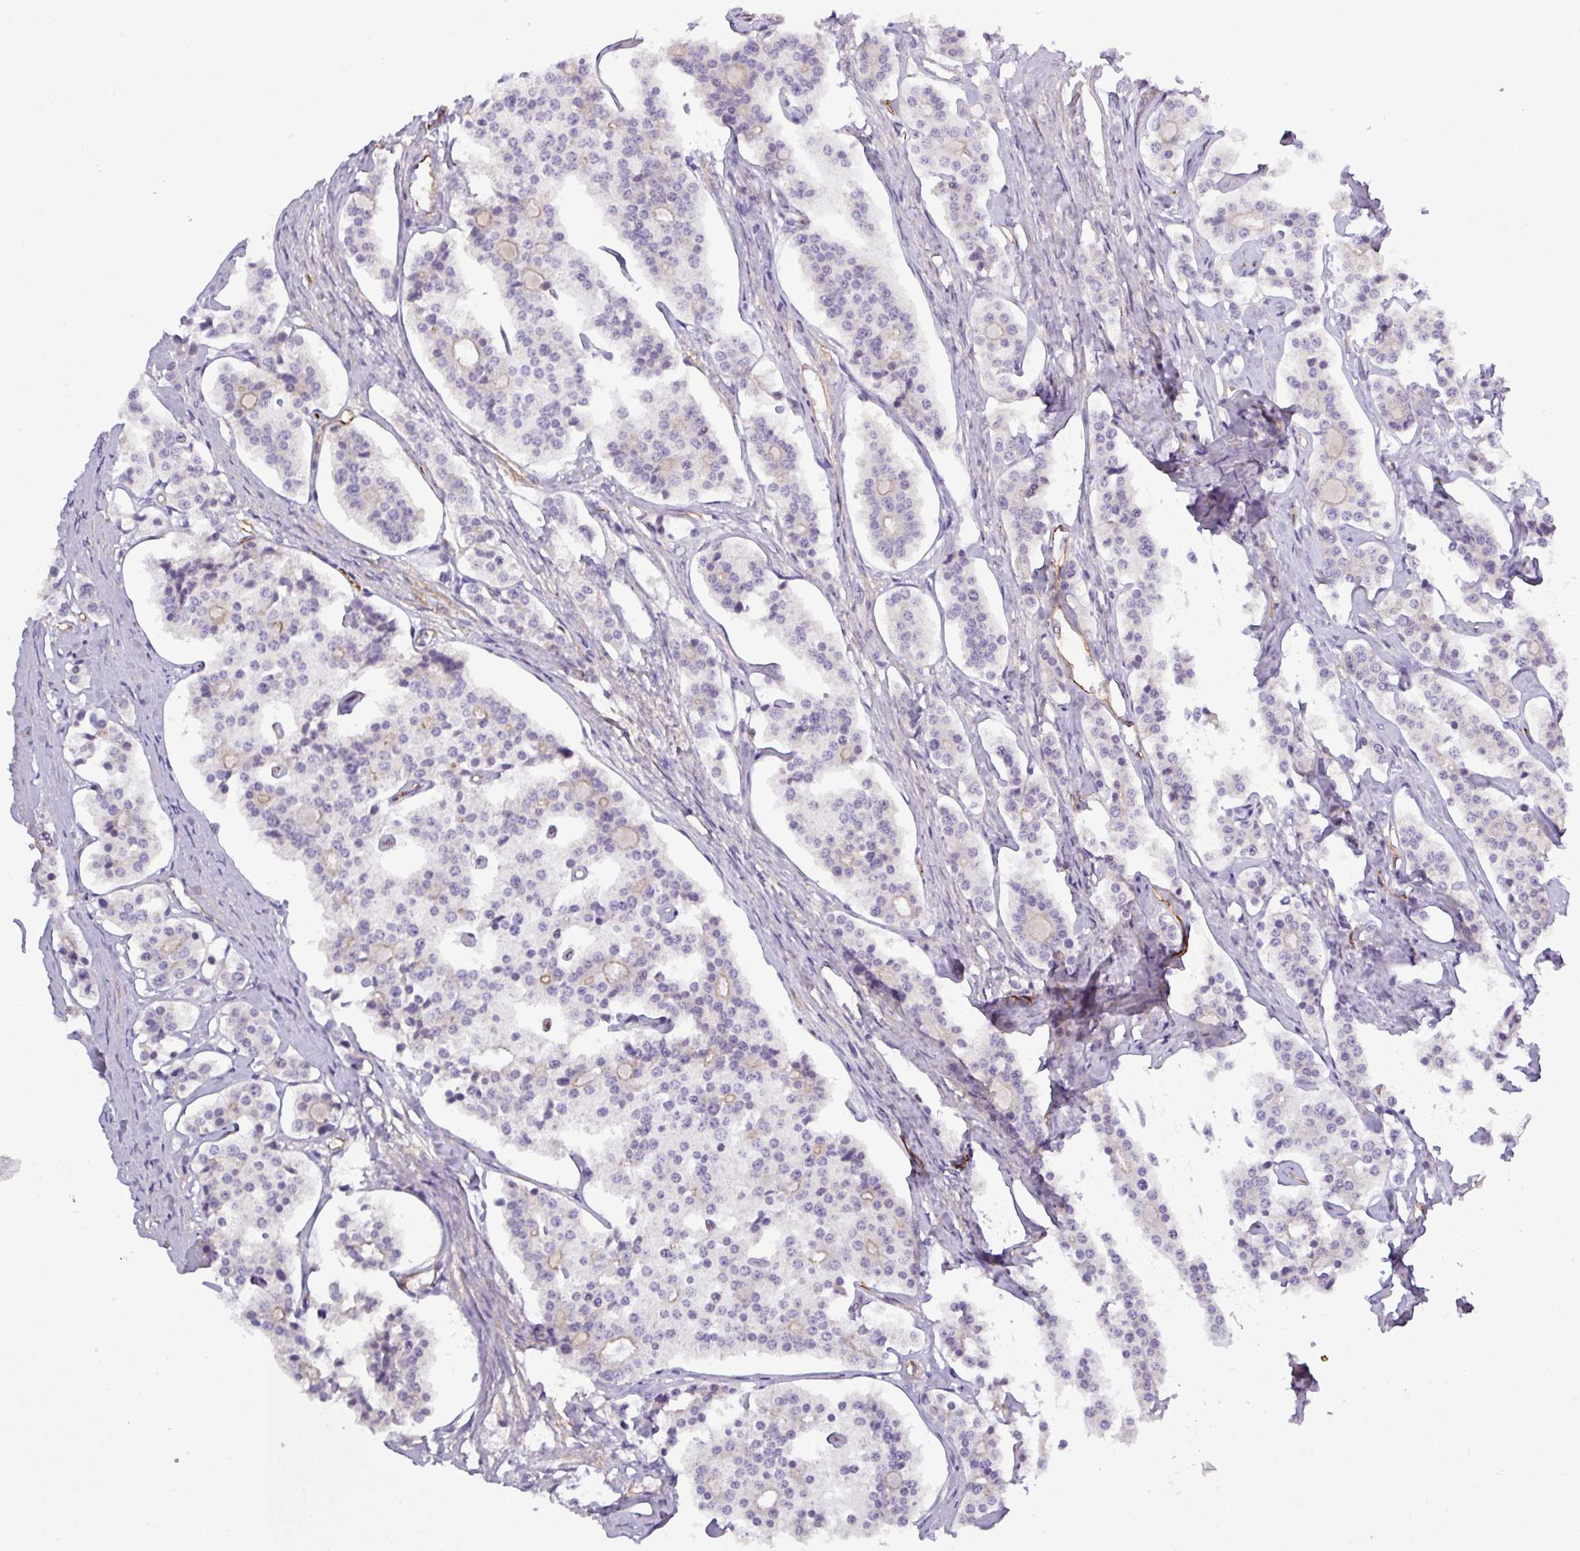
{"staining": {"intensity": "negative", "quantity": "none", "location": "none"}, "tissue": "carcinoid", "cell_type": "Tumor cells", "image_type": "cancer", "snomed": [{"axis": "morphology", "description": "Carcinoid, malignant, NOS"}, {"axis": "topography", "description": "Small intestine"}], "caption": "The micrograph demonstrates no significant expression in tumor cells of carcinoid (malignant).", "gene": "PARD6A", "patient": {"sex": "male", "age": 63}}